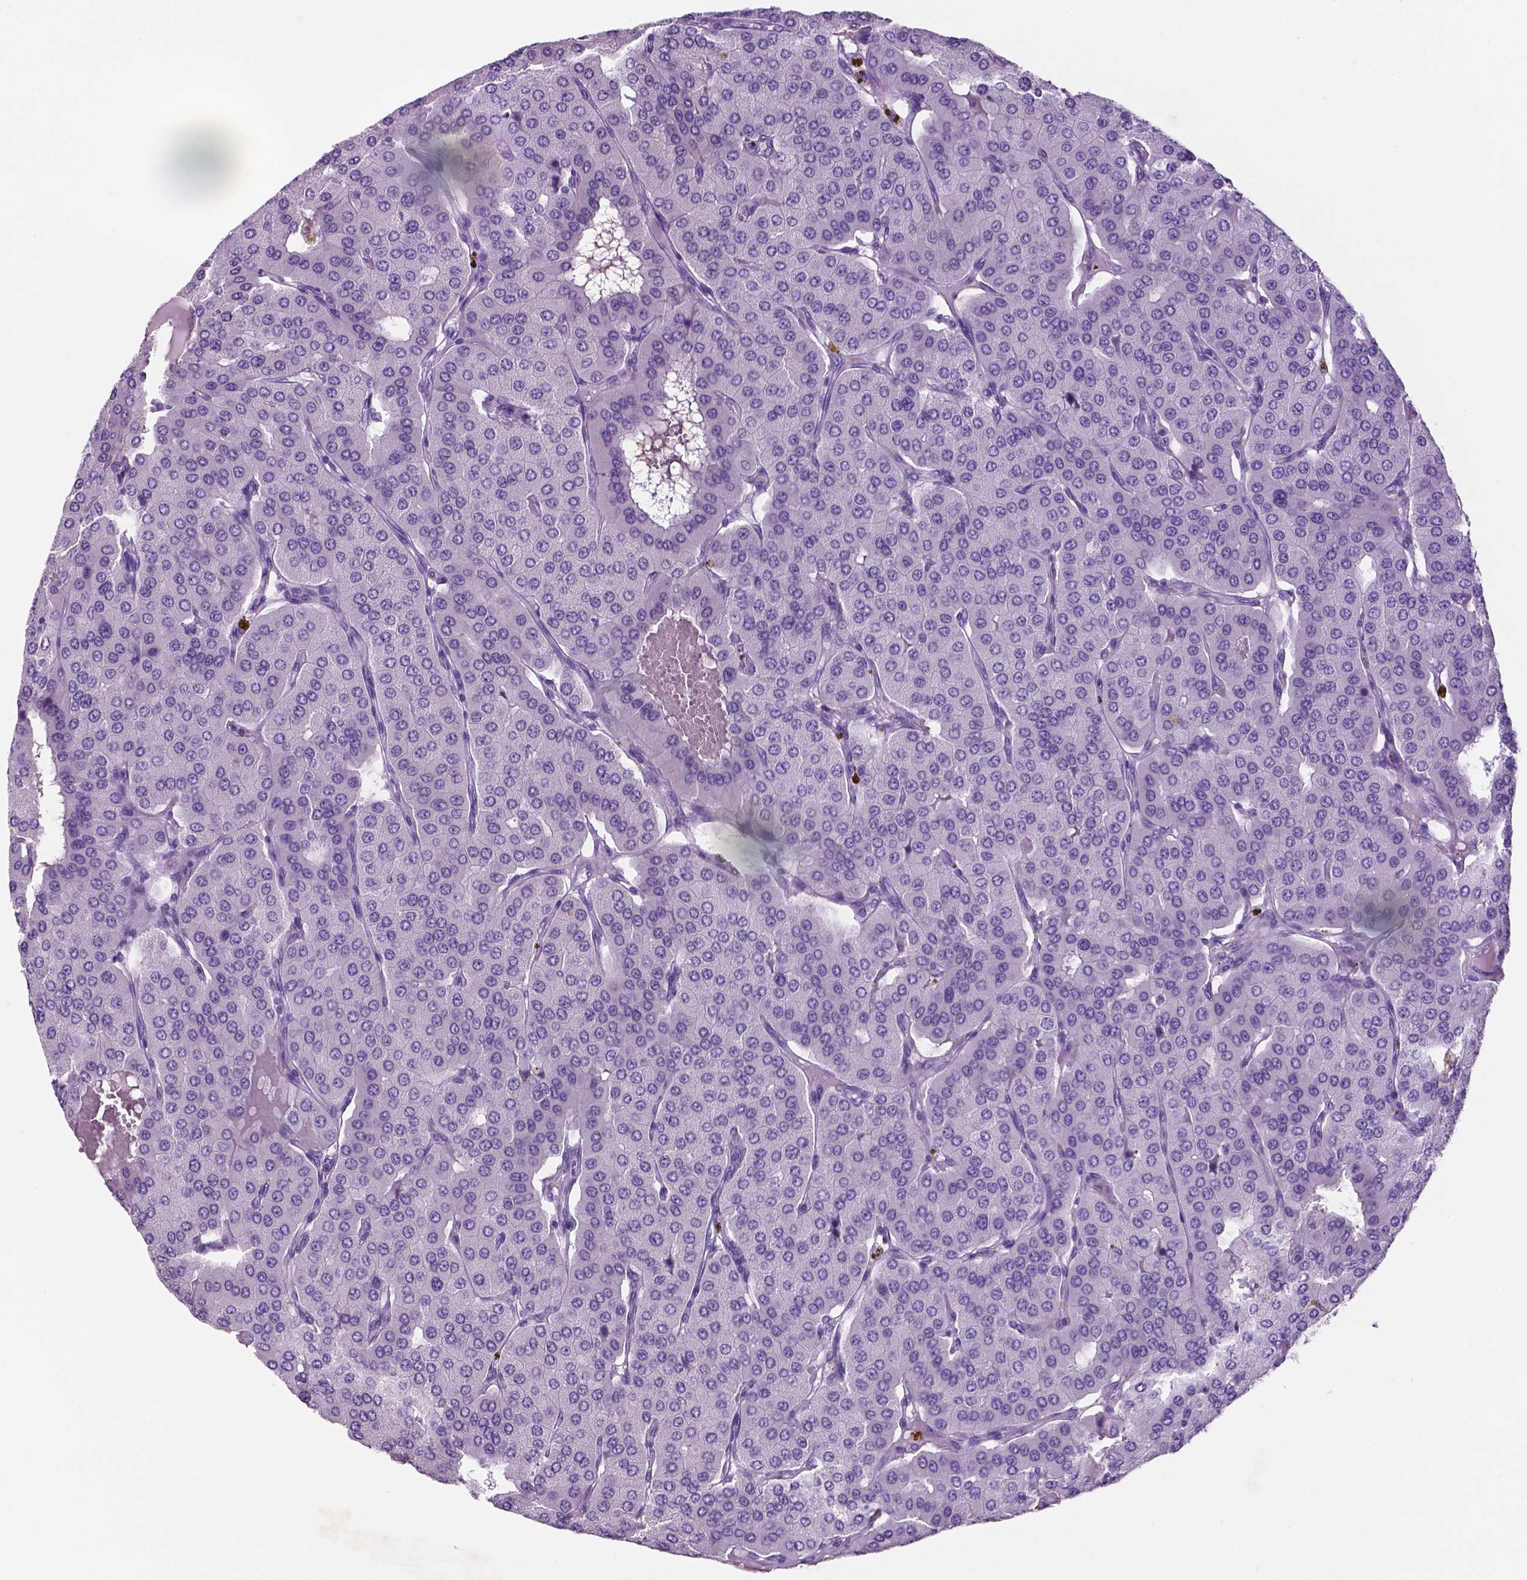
{"staining": {"intensity": "negative", "quantity": "none", "location": "none"}, "tissue": "parathyroid gland", "cell_type": "Glandular cells", "image_type": "normal", "snomed": [{"axis": "morphology", "description": "Normal tissue, NOS"}, {"axis": "morphology", "description": "Adenoma, NOS"}, {"axis": "topography", "description": "Parathyroid gland"}], "caption": "The photomicrograph reveals no staining of glandular cells in benign parathyroid gland. Brightfield microscopy of IHC stained with DAB (3,3'-diaminobenzidine) (brown) and hematoxylin (blue), captured at high magnification.", "gene": "C18orf21", "patient": {"sex": "female", "age": 86}}